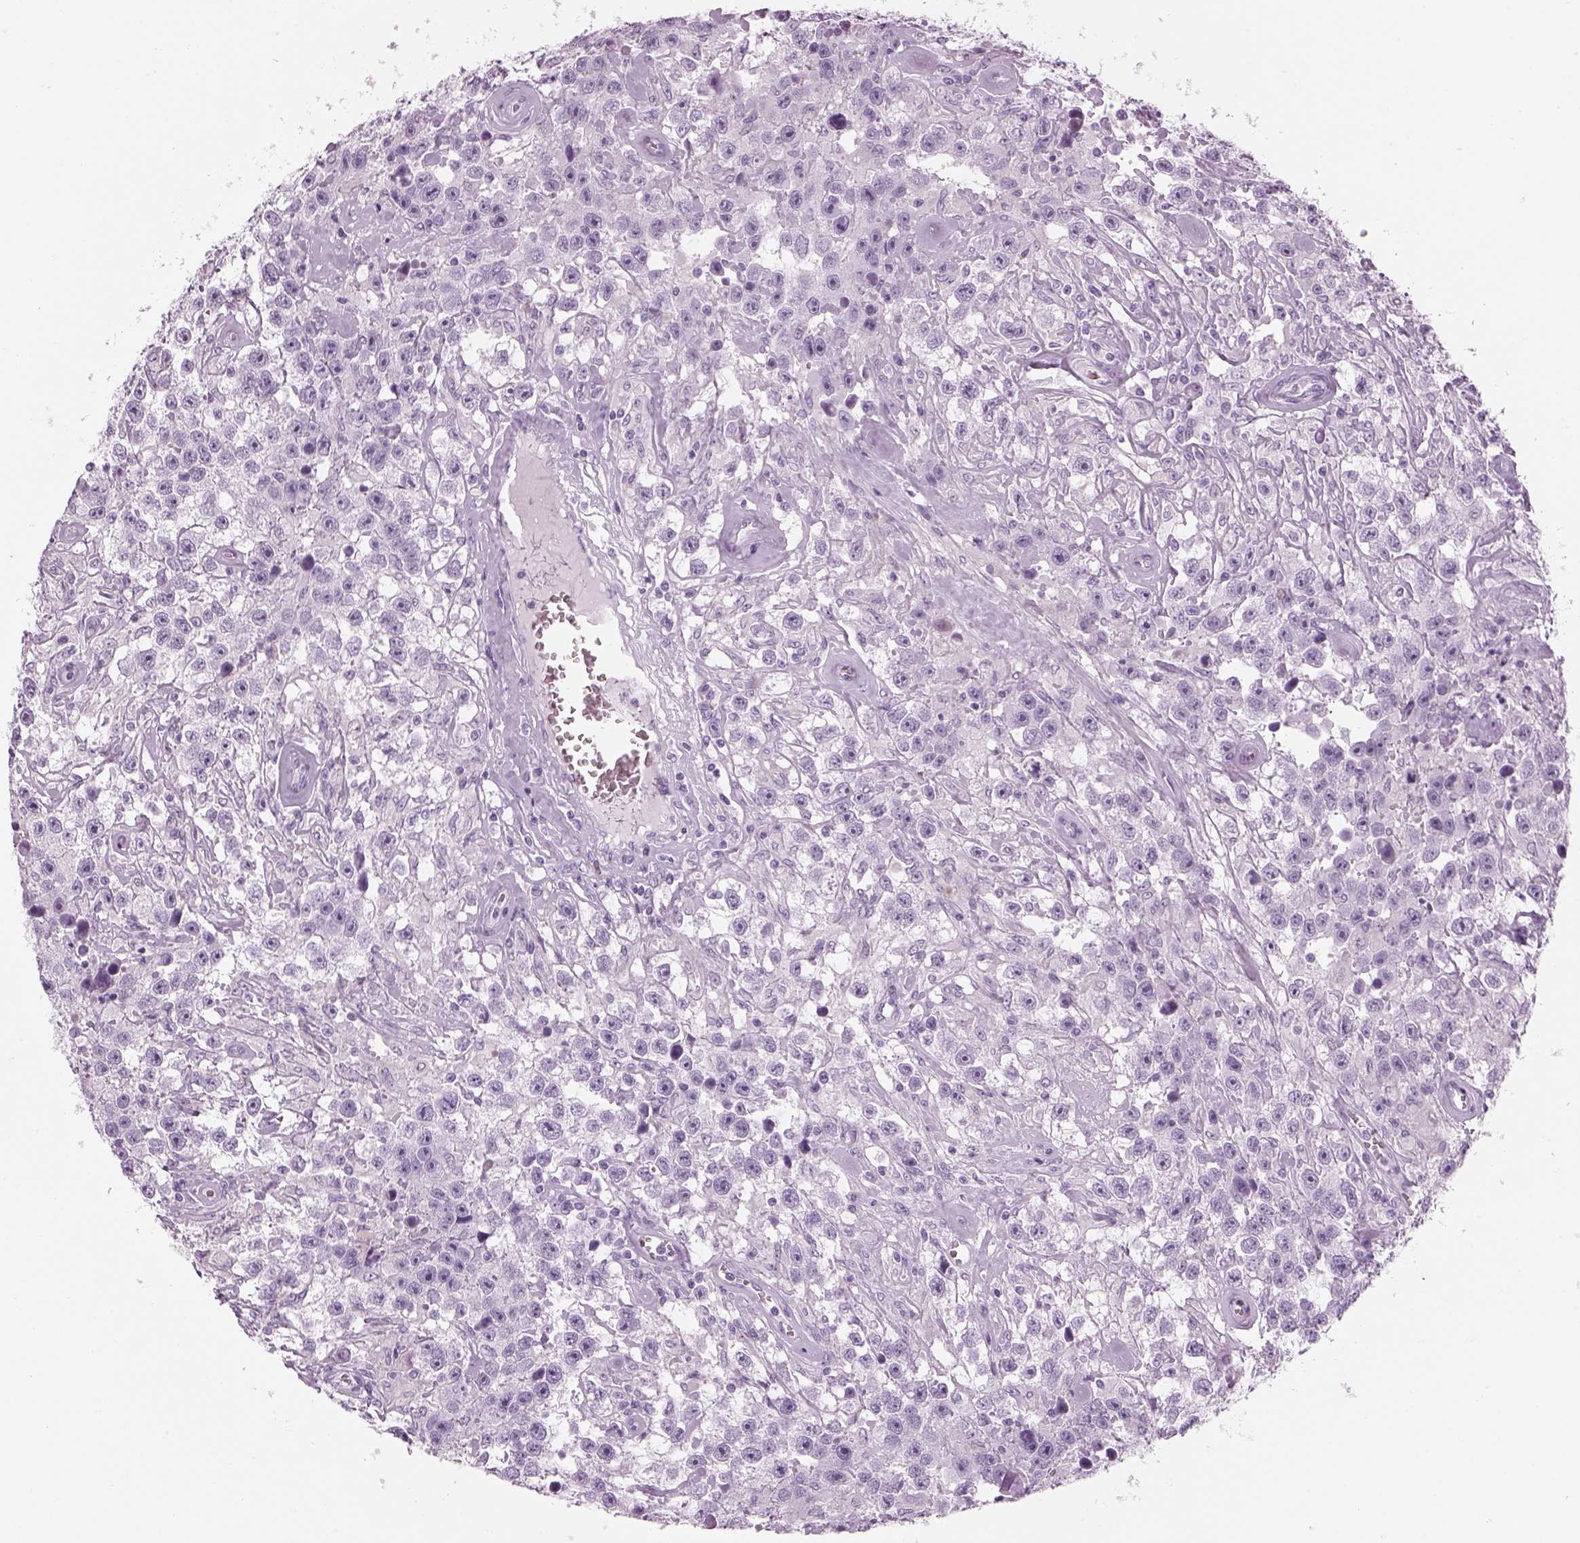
{"staining": {"intensity": "negative", "quantity": "none", "location": "none"}, "tissue": "testis cancer", "cell_type": "Tumor cells", "image_type": "cancer", "snomed": [{"axis": "morphology", "description": "Seminoma, NOS"}, {"axis": "topography", "description": "Testis"}], "caption": "The image shows no staining of tumor cells in seminoma (testis). Brightfield microscopy of IHC stained with DAB (brown) and hematoxylin (blue), captured at high magnification.", "gene": "SAG", "patient": {"sex": "male", "age": 43}}